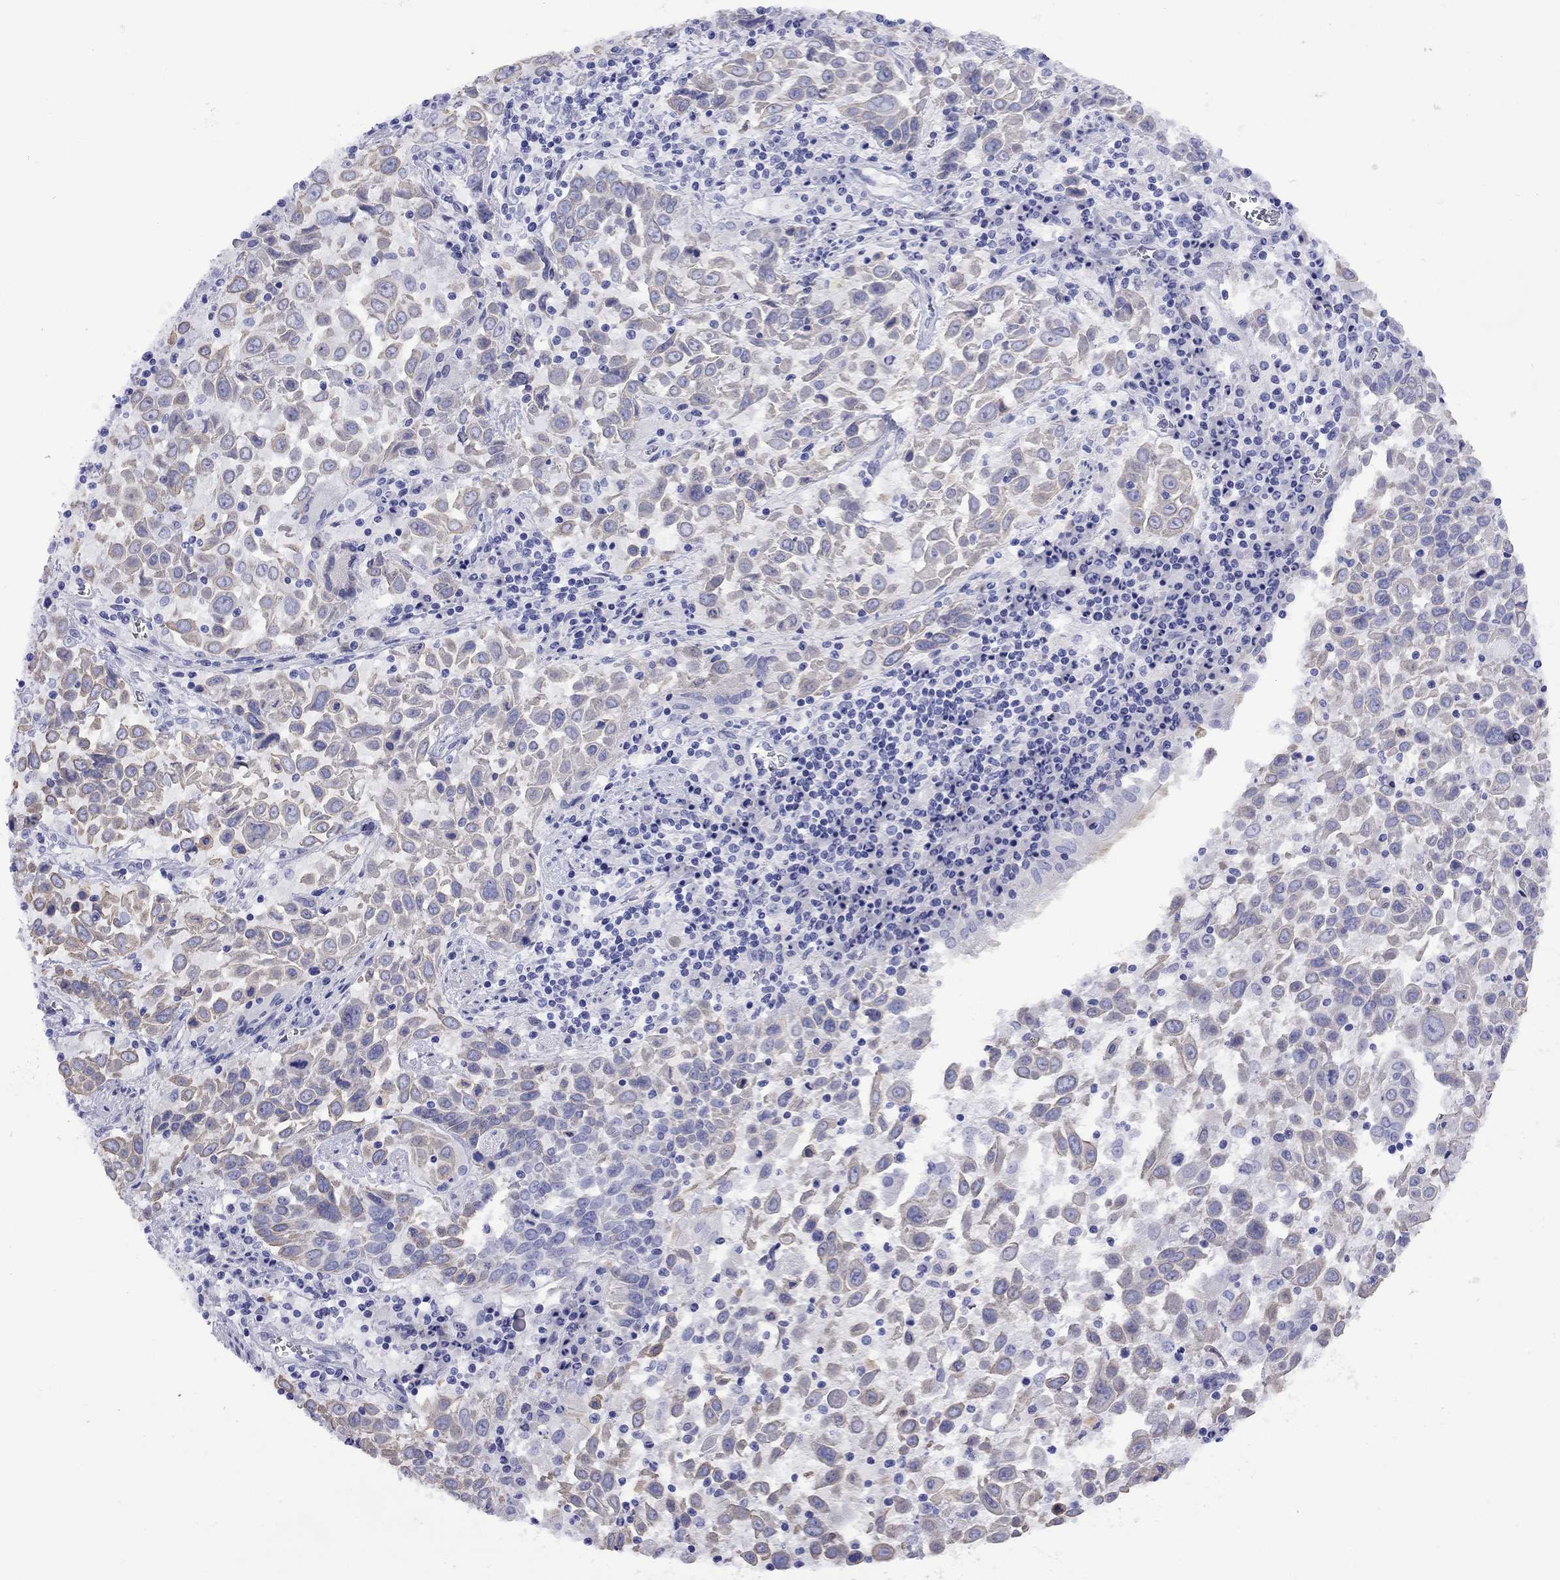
{"staining": {"intensity": "weak", "quantity": ">75%", "location": "cytoplasmic/membranous"}, "tissue": "lung cancer", "cell_type": "Tumor cells", "image_type": "cancer", "snomed": [{"axis": "morphology", "description": "Squamous cell carcinoma, NOS"}, {"axis": "topography", "description": "Lung"}], "caption": "Protein expression analysis of human lung squamous cell carcinoma reveals weak cytoplasmic/membranous positivity in approximately >75% of tumor cells.", "gene": "CMYA5", "patient": {"sex": "male", "age": 57}}